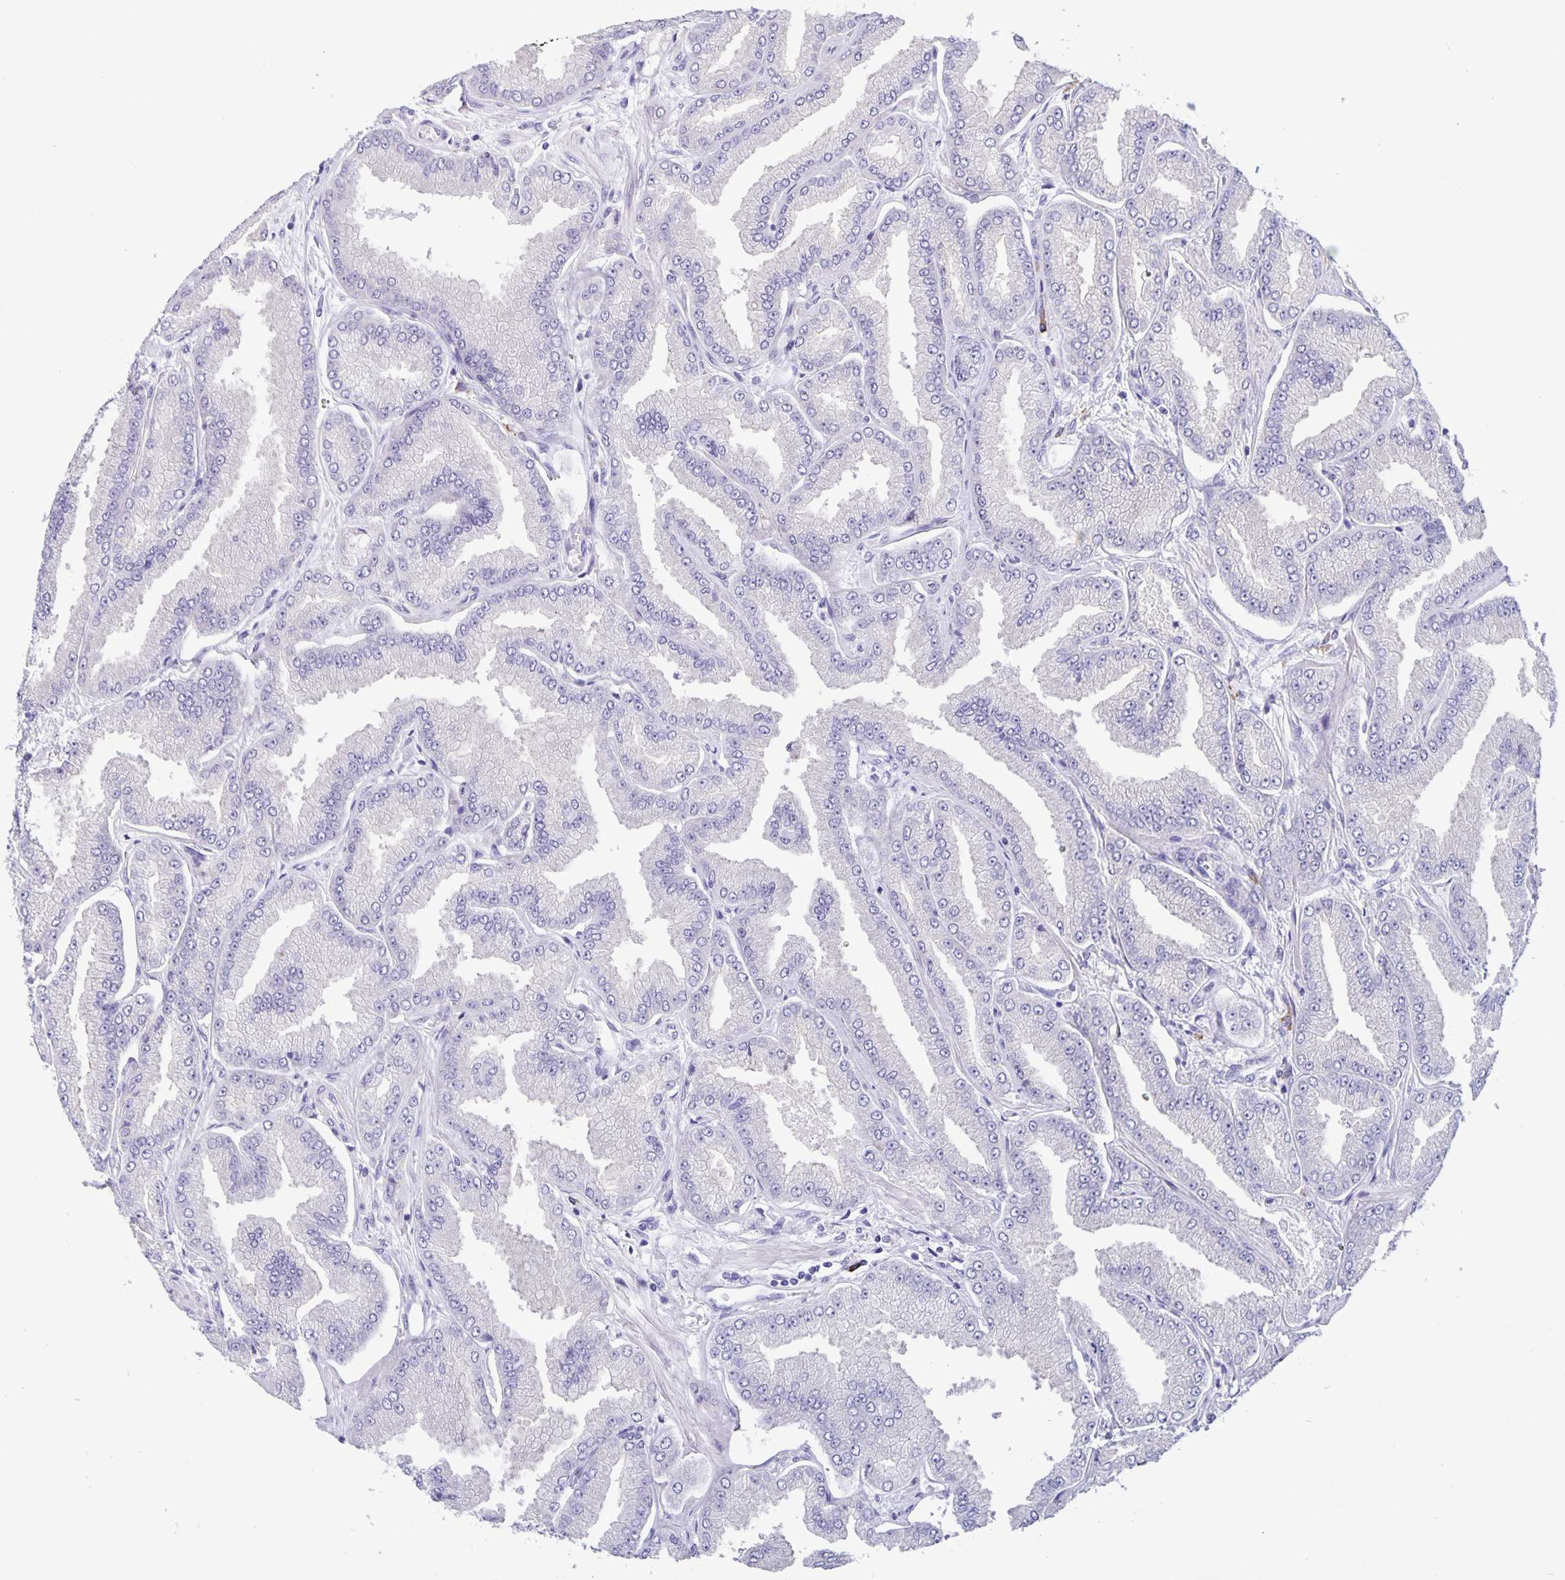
{"staining": {"intensity": "negative", "quantity": "none", "location": "none"}, "tissue": "prostate cancer", "cell_type": "Tumor cells", "image_type": "cancer", "snomed": [{"axis": "morphology", "description": "Adenocarcinoma, Low grade"}, {"axis": "topography", "description": "Prostate"}], "caption": "Immunohistochemistry (IHC) image of neoplastic tissue: human adenocarcinoma (low-grade) (prostate) stained with DAB (3,3'-diaminobenzidine) displays no significant protein expression in tumor cells. The staining was performed using DAB (3,3'-diaminobenzidine) to visualize the protein expression in brown, while the nuclei were stained in blue with hematoxylin (Magnification: 20x).", "gene": "ERMN", "patient": {"sex": "male", "age": 55}}